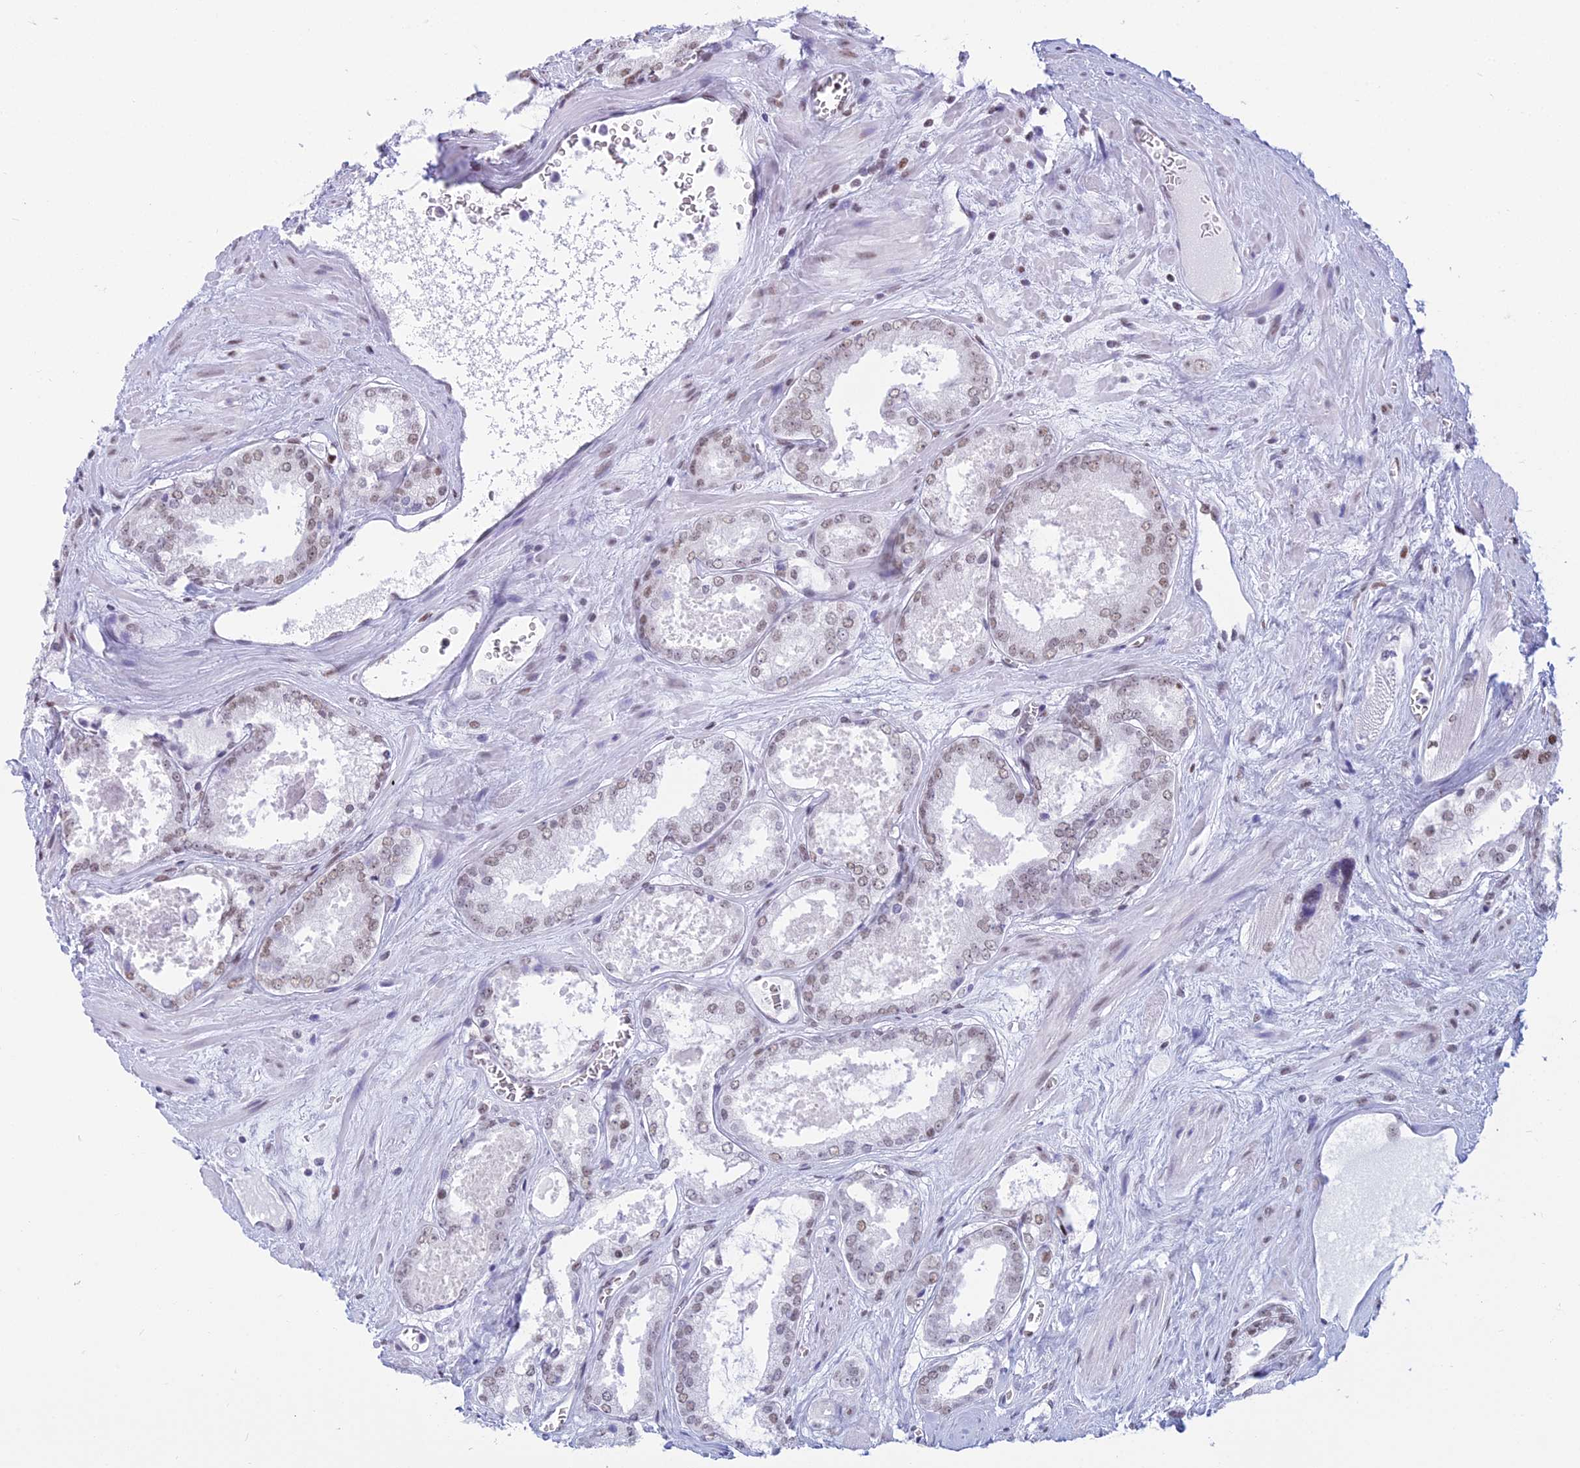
{"staining": {"intensity": "weak", "quantity": ">75%", "location": "nuclear"}, "tissue": "prostate cancer", "cell_type": "Tumor cells", "image_type": "cancer", "snomed": [{"axis": "morphology", "description": "Adenocarcinoma, Low grade"}, {"axis": "topography", "description": "Prostate"}], "caption": "Approximately >75% of tumor cells in human adenocarcinoma (low-grade) (prostate) show weak nuclear protein positivity as visualized by brown immunohistochemical staining.", "gene": "CDC26", "patient": {"sex": "male", "age": 68}}